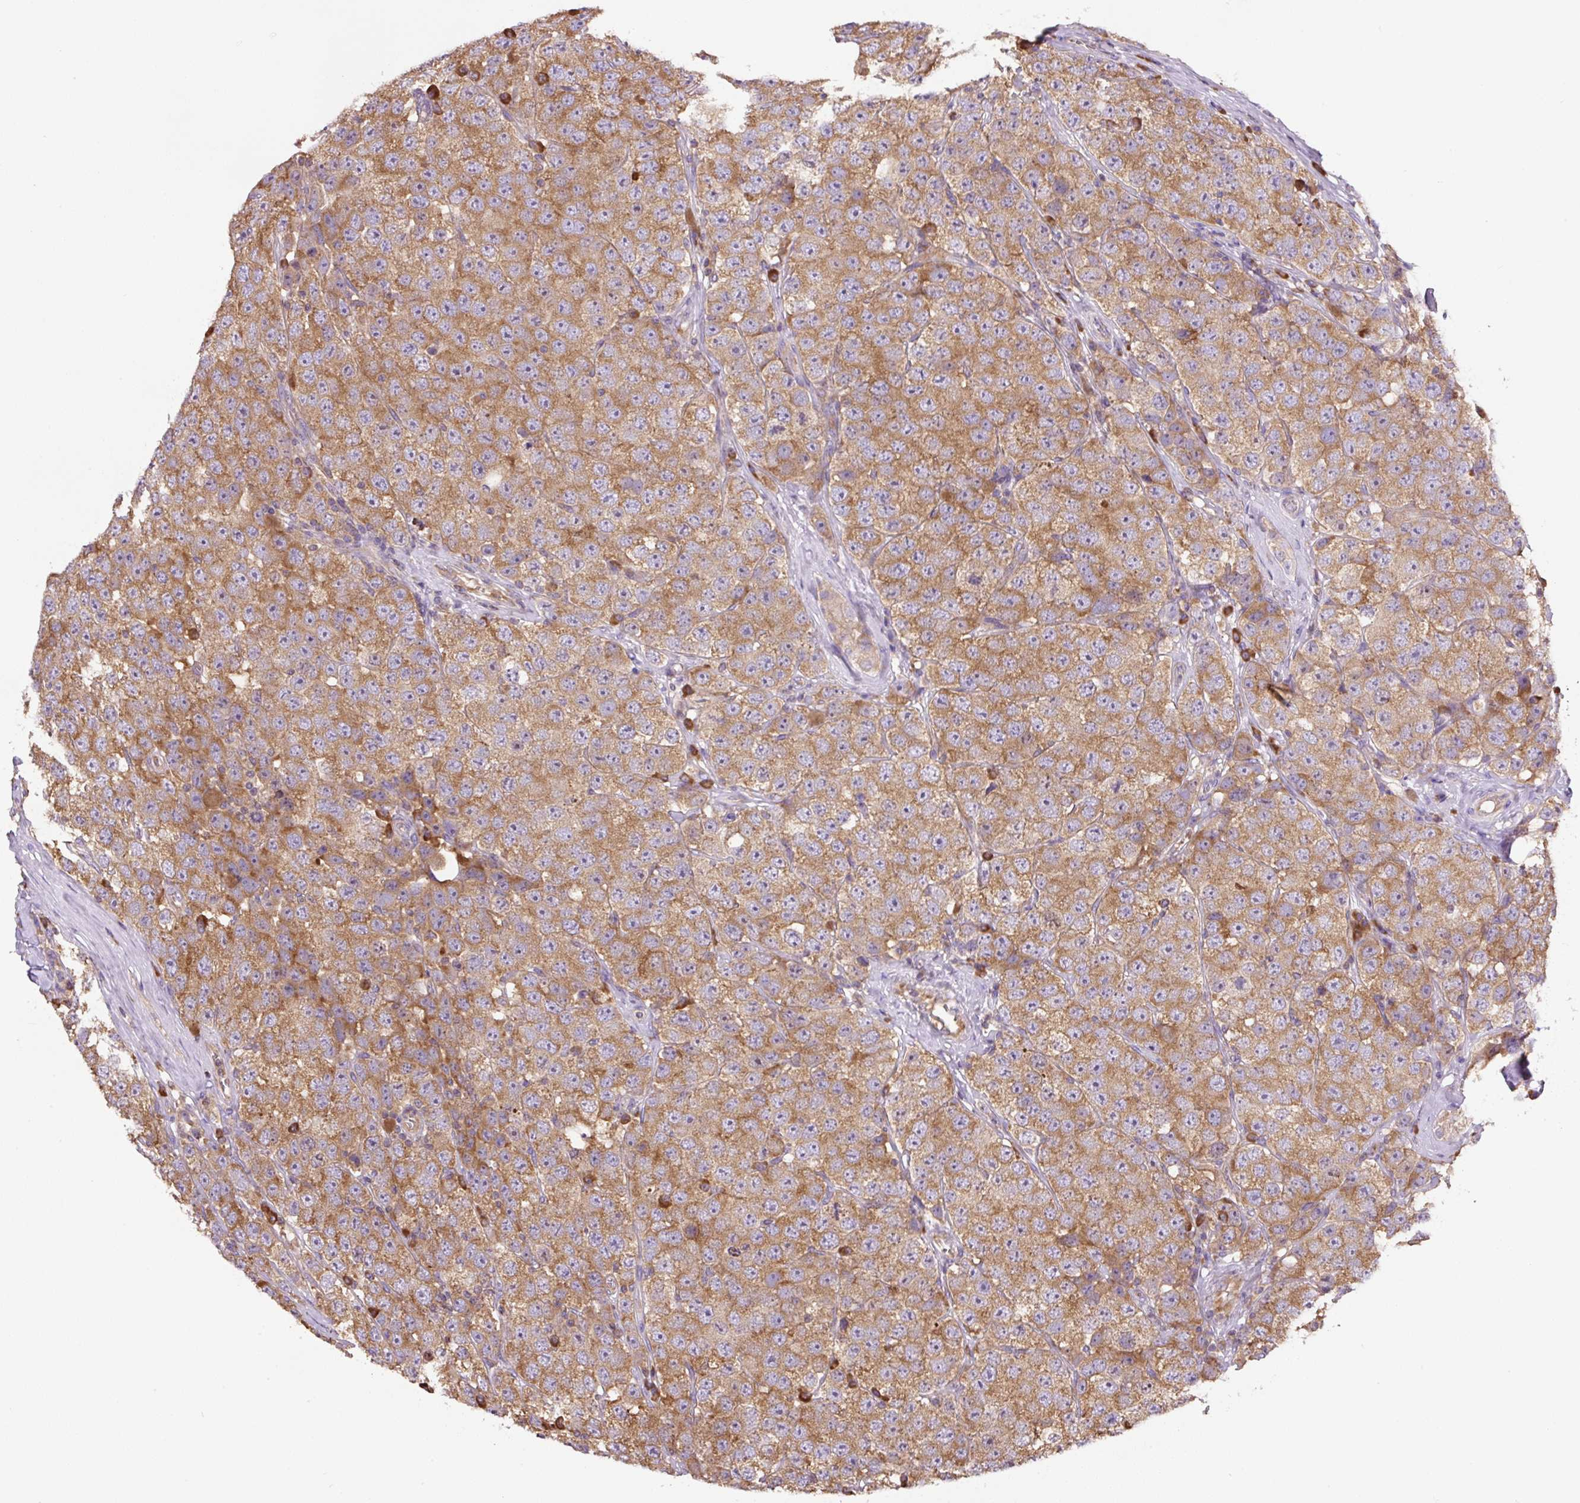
{"staining": {"intensity": "moderate", "quantity": ">75%", "location": "cytoplasmic/membranous"}, "tissue": "testis cancer", "cell_type": "Tumor cells", "image_type": "cancer", "snomed": [{"axis": "morphology", "description": "Seminoma, NOS"}, {"axis": "topography", "description": "Testis"}], "caption": "DAB (3,3'-diaminobenzidine) immunohistochemical staining of human testis cancer shows moderate cytoplasmic/membranous protein staining in approximately >75% of tumor cells.", "gene": "RPS23", "patient": {"sex": "male", "age": 28}}